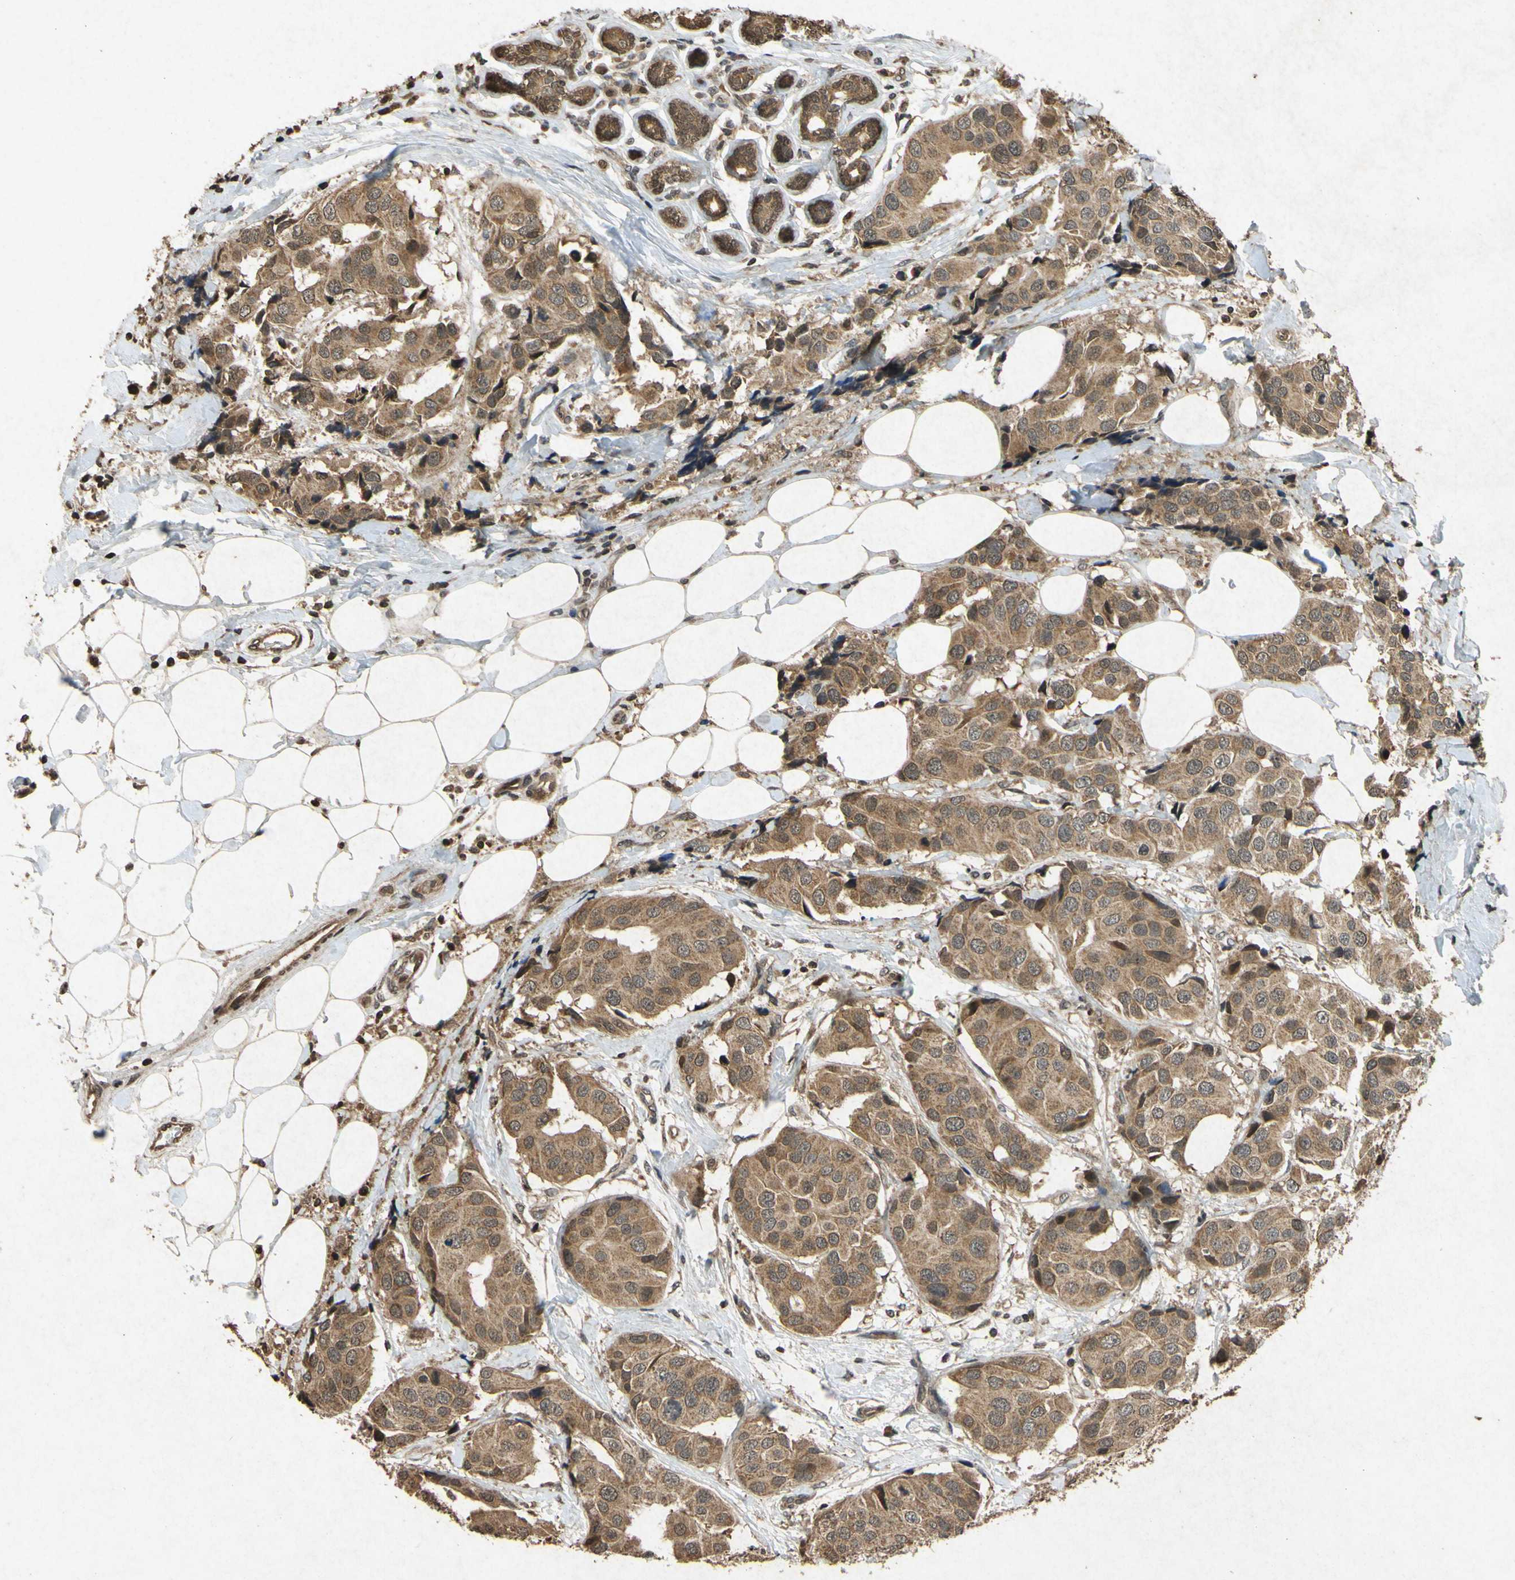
{"staining": {"intensity": "moderate", "quantity": ">75%", "location": "cytoplasmic/membranous"}, "tissue": "breast cancer", "cell_type": "Tumor cells", "image_type": "cancer", "snomed": [{"axis": "morphology", "description": "Normal tissue, NOS"}, {"axis": "morphology", "description": "Duct carcinoma"}, {"axis": "topography", "description": "Breast"}], "caption": "Immunohistochemical staining of breast cancer displays medium levels of moderate cytoplasmic/membranous protein positivity in about >75% of tumor cells.", "gene": "ATP6V1H", "patient": {"sex": "female", "age": 39}}